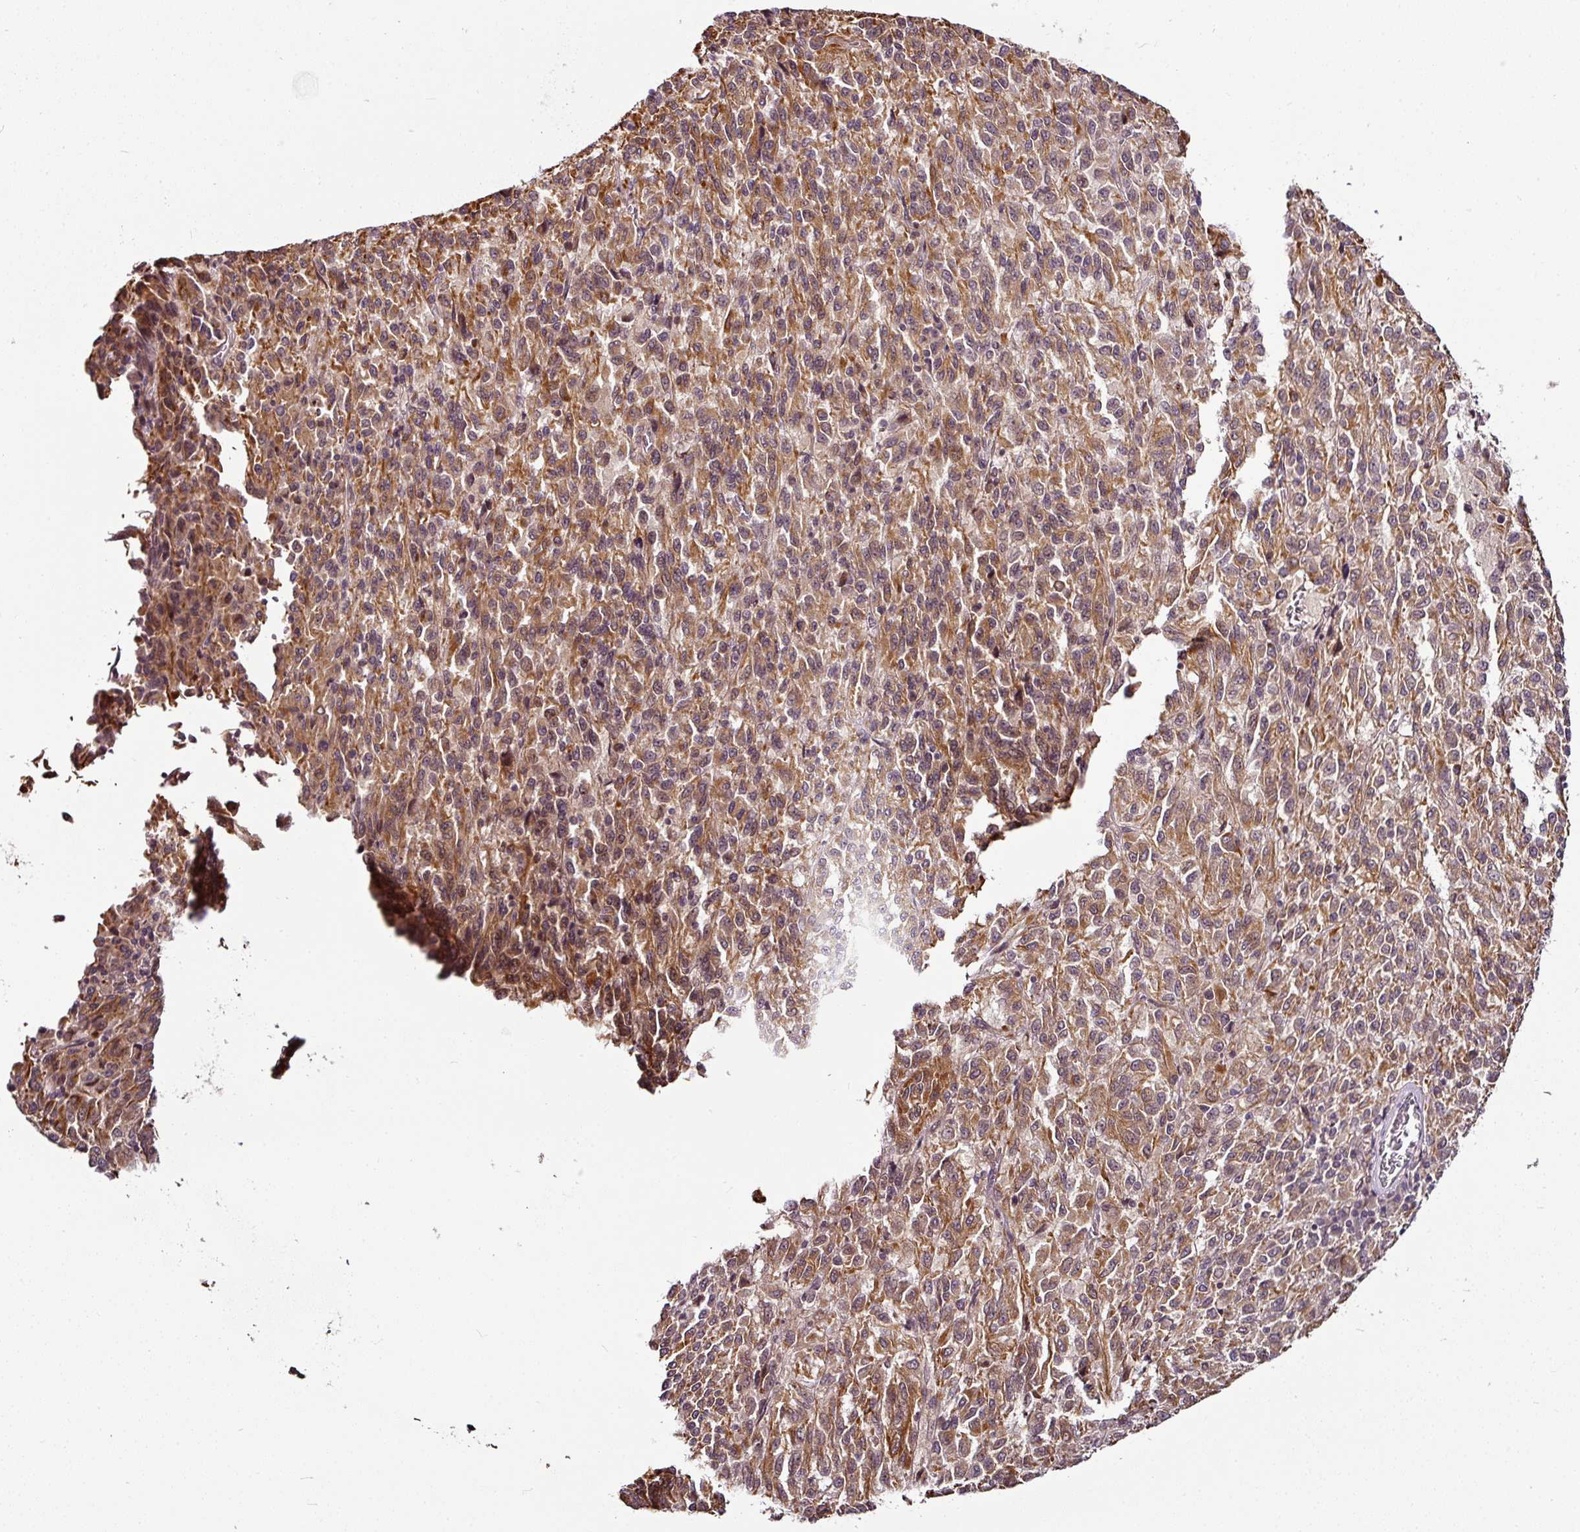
{"staining": {"intensity": "moderate", "quantity": ">75%", "location": "cytoplasmic/membranous,nuclear"}, "tissue": "melanoma", "cell_type": "Tumor cells", "image_type": "cancer", "snomed": [{"axis": "morphology", "description": "Malignant melanoma, Metastatic site"}, {"axis": "topography", "description": "Lung"}], "caption": "Tumor cells exhibit moderate cytoplasmic/membranous and nuclear positivity in about >75% of cells in malignant melanoma (metastatic site). (DAB = brown stain, brightfield microscopy at high magnification).", "gene": "DCAF13", "patient": {"sex": "male", "age": 64}}